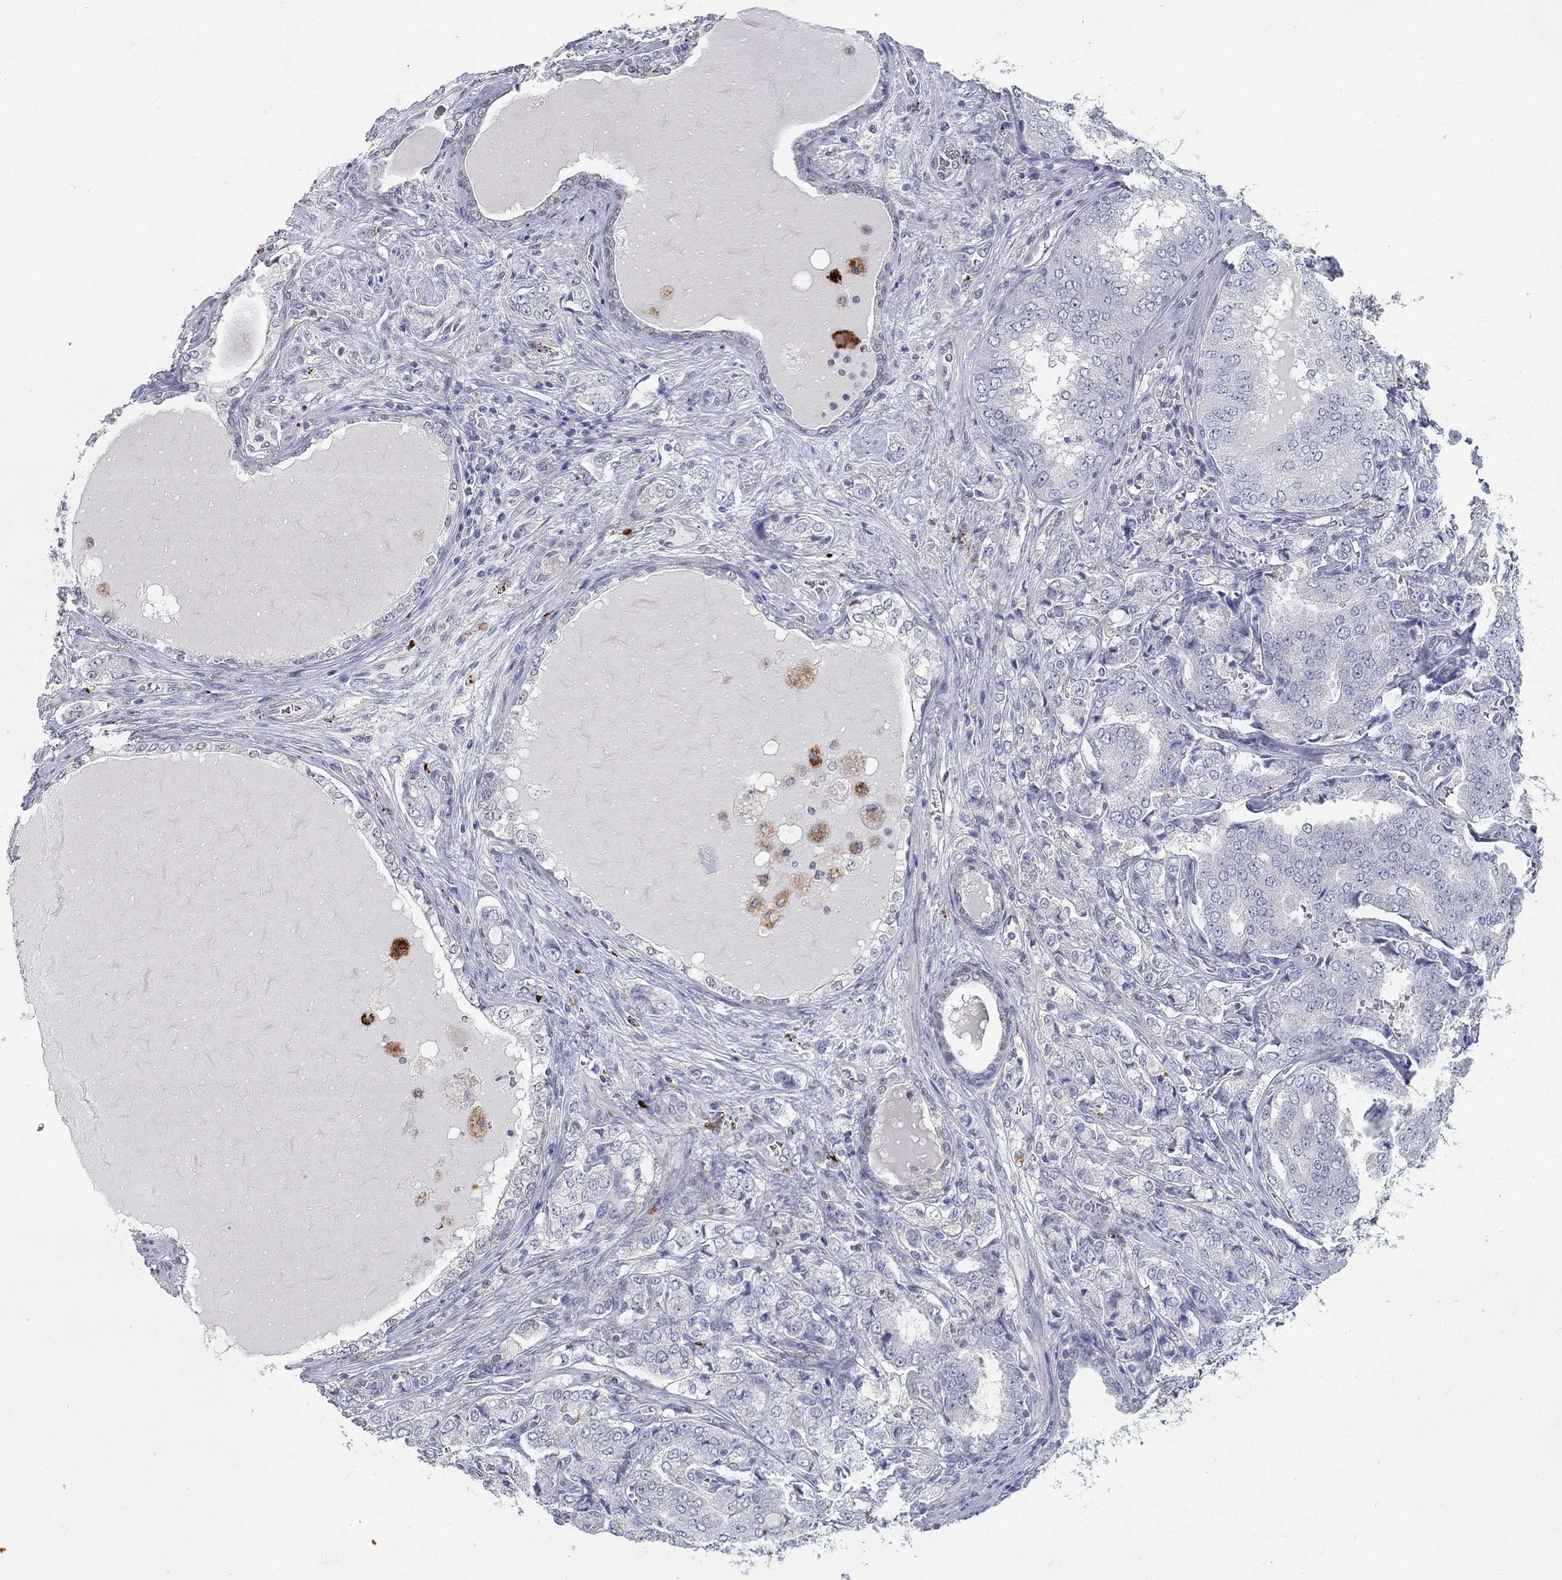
{"staining": {"intensity": "negative", "quantity": "none", "location": "none"}, "tissue": "prostate cancer", "cell_type": "Tumor cells", "image_type": "cancer", "snomed": [{"axis": "morphology", "description": "Adenocarcinoma, NOS"}, {"axis": "topography", "description": "Prostate"}], "caption": "This is a image of immunohistochemistry staining of prostate adenocarcinoma, which shows no positivity in tumor cells.", "gene": "MTSS2", "patient": {"sex": "male", "age": 65}}